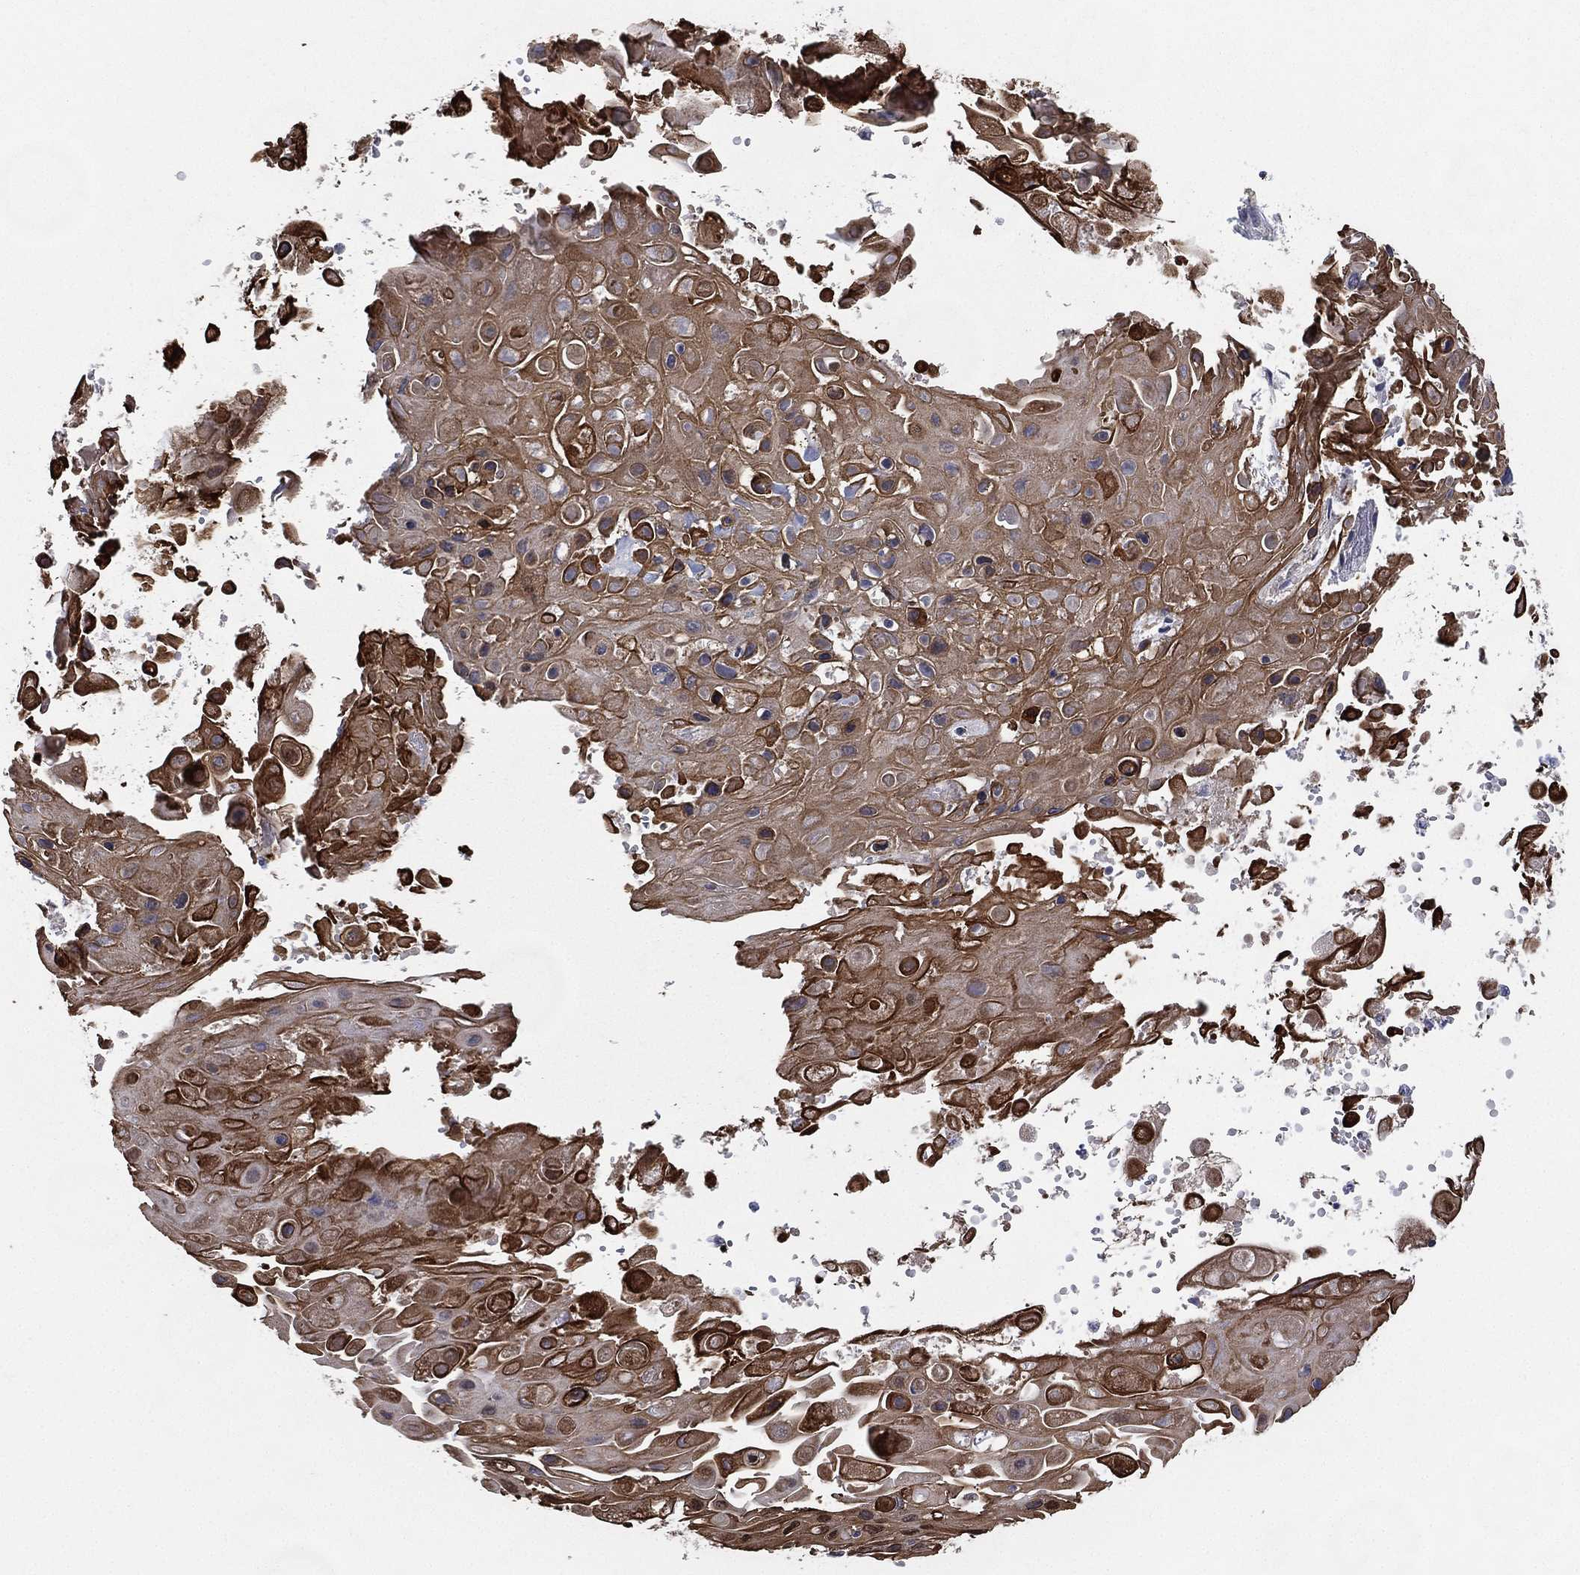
{"staining": {"intensity": "strong", "quantity": ">75%", "location": "cytoplasmic/membranous"}, "tissue": "skin cancer", "cell_type": "Tumor cells", "image_type": "cancer", "snomed": [{"axis": "morphology", "description": "Squamous cell carcinoma, NOS"}, {"axis": "topography", "description": "Skin"}], "caption": "About >75% of tumor cells in skin cancer display strong cytoplasmic/membranous protein positivity as visualized by brown immunohistochemical staining.", "gene": "KAT14", "patient": {"sex": "male", "age": 82}}